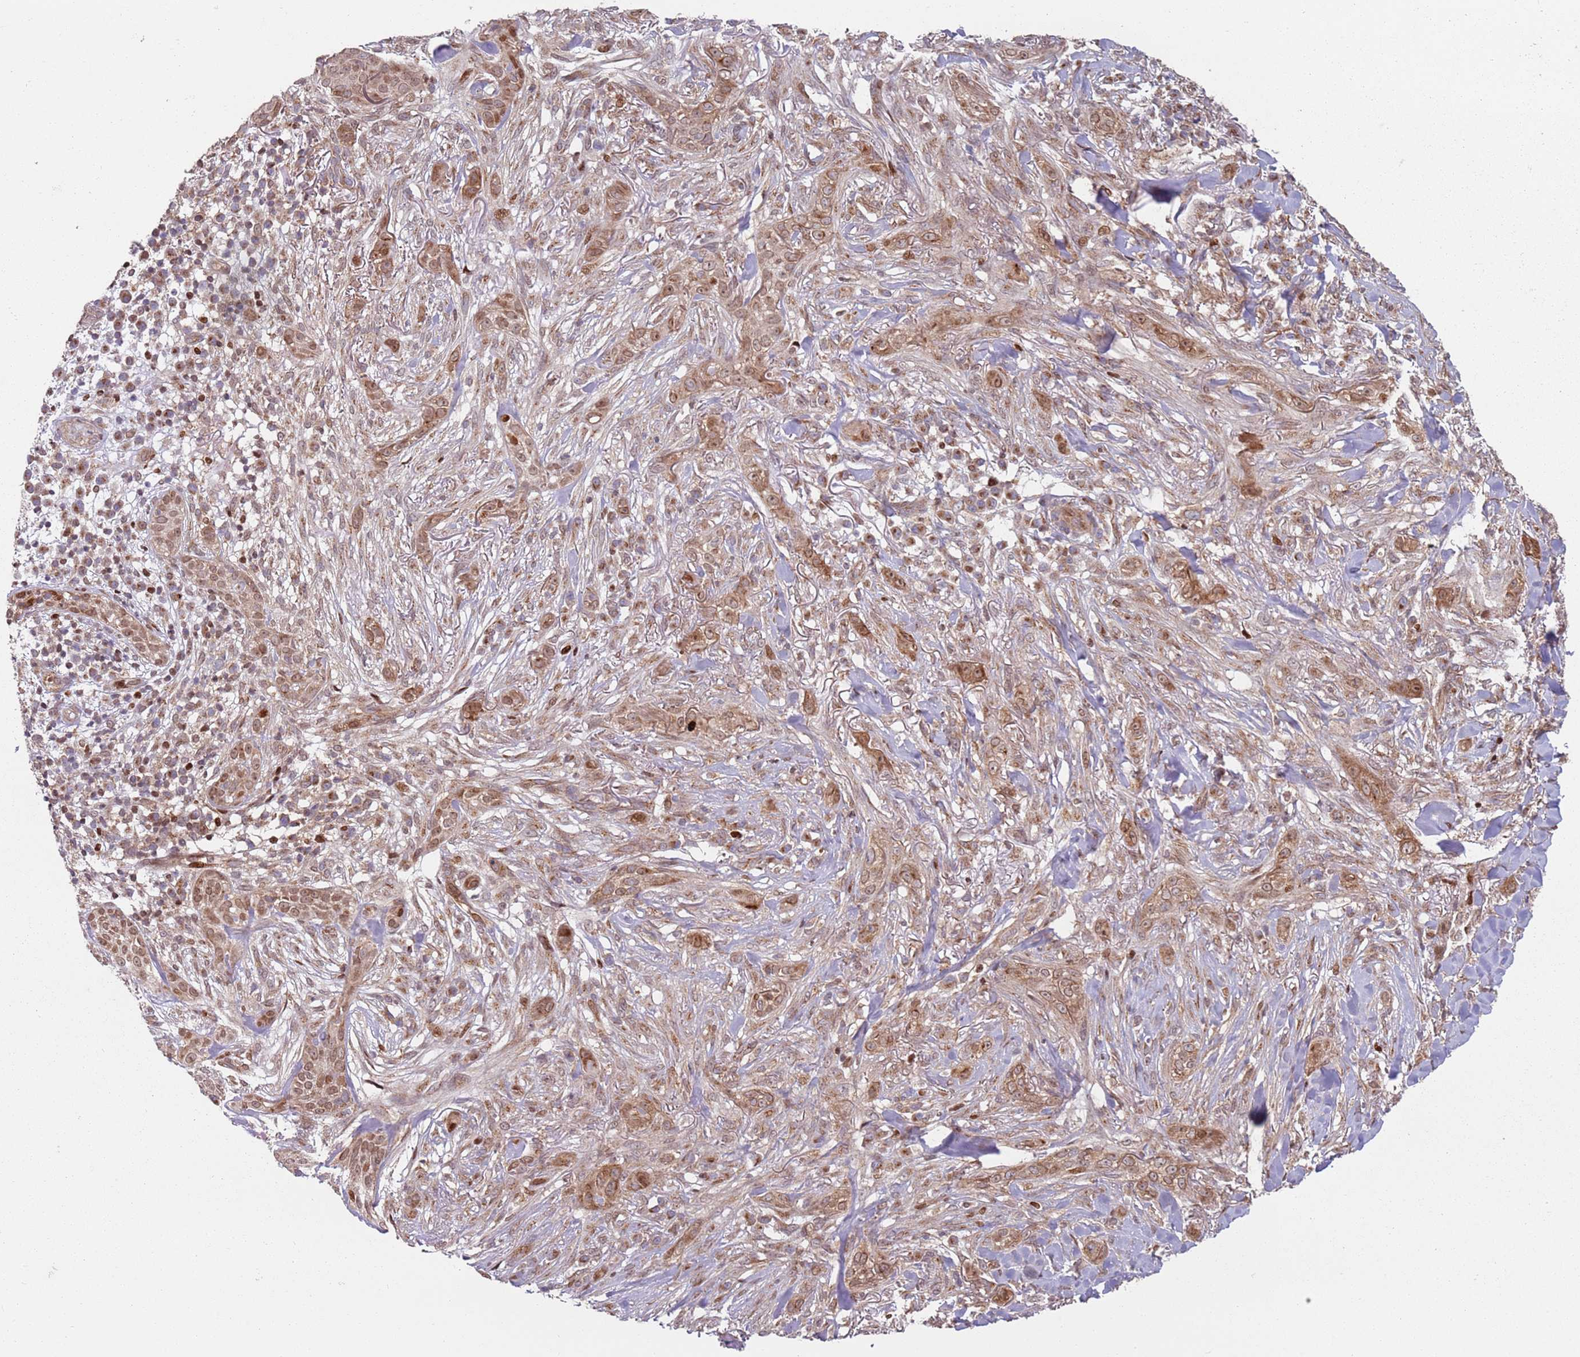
{"staining": {"intensity": "moderate", "quantity": ">75%", "location": "cytoplasmic/membranous,nuclear"}, "tissue": "skin cancer", "cell_type": "Tumor cells", "image_type": "cancer", "snomed": [{"axis": "morphology", "description": "Basal cell carcinoma"}, {"axis": "topography", "description": "Skin"}], "caption": "Human skin cancer stained for a protein (brown) demonstrates moderate cytoplasmic/membranous and nuclear positive staining in approximately >75% of tumor cells.", "gene": "HNRNPLL", "patient": {"sex": "male", "age": 72}}